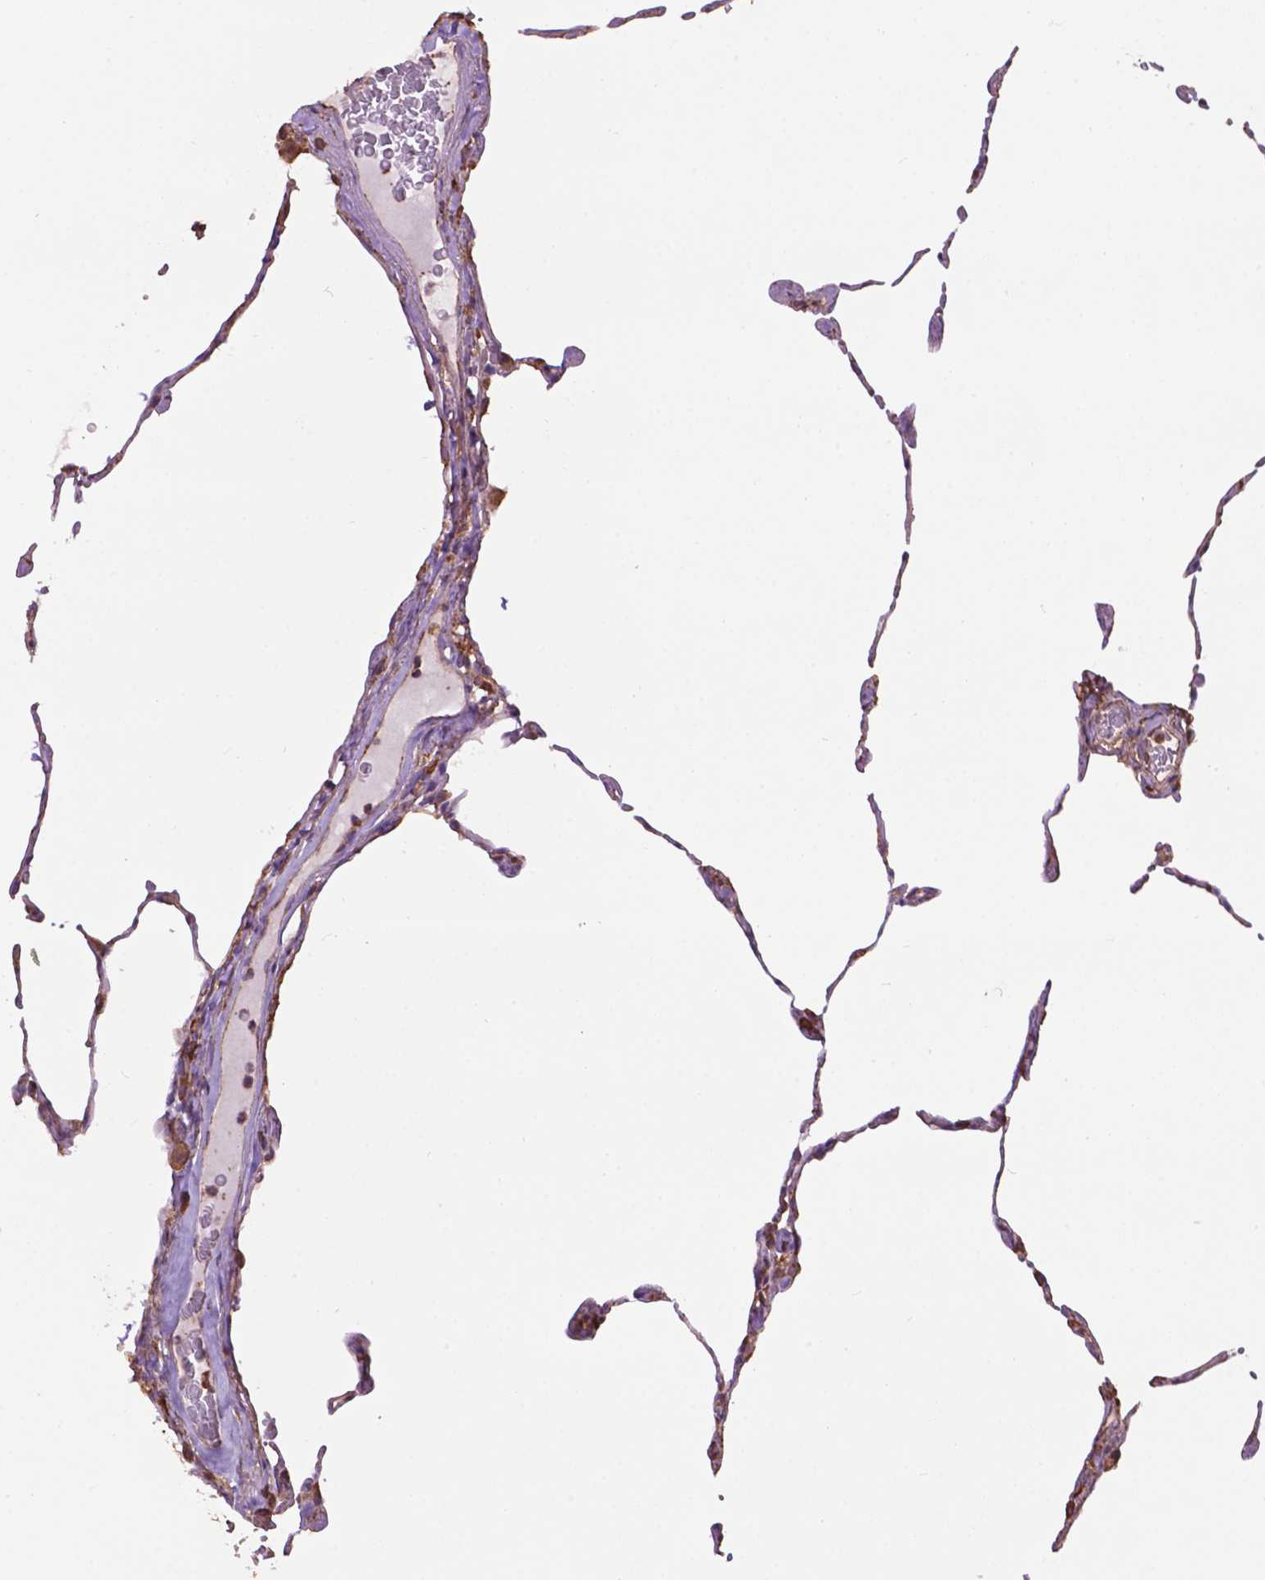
{"staining": {"intensity": "weak", "quantity": "25%-75%", "location": "cytoplasmic/membranous"}, "tissue": "lung", "cell_type": "Alveolar cells", "image_type": "normal", "snomed": [{"axis": "morphology", "description": "Normal tissue, NOS"}, {"axis": "topography", "description": "Lung"}], "caption": "Immunohistochemical staining of benign lung demonstrates 25%-75% levels of weak cytoplasmic/membranous protein staining in approximately 25%-75% of alveolar cells. Using DAB (3,3'-diaminobenzidine) (brown) and hematoxylin (blue) stains, captured at high magnification using brightfield microscopy.", "gene": "PPP2R5E", "patient": {"sex": "female", "age": 57}}